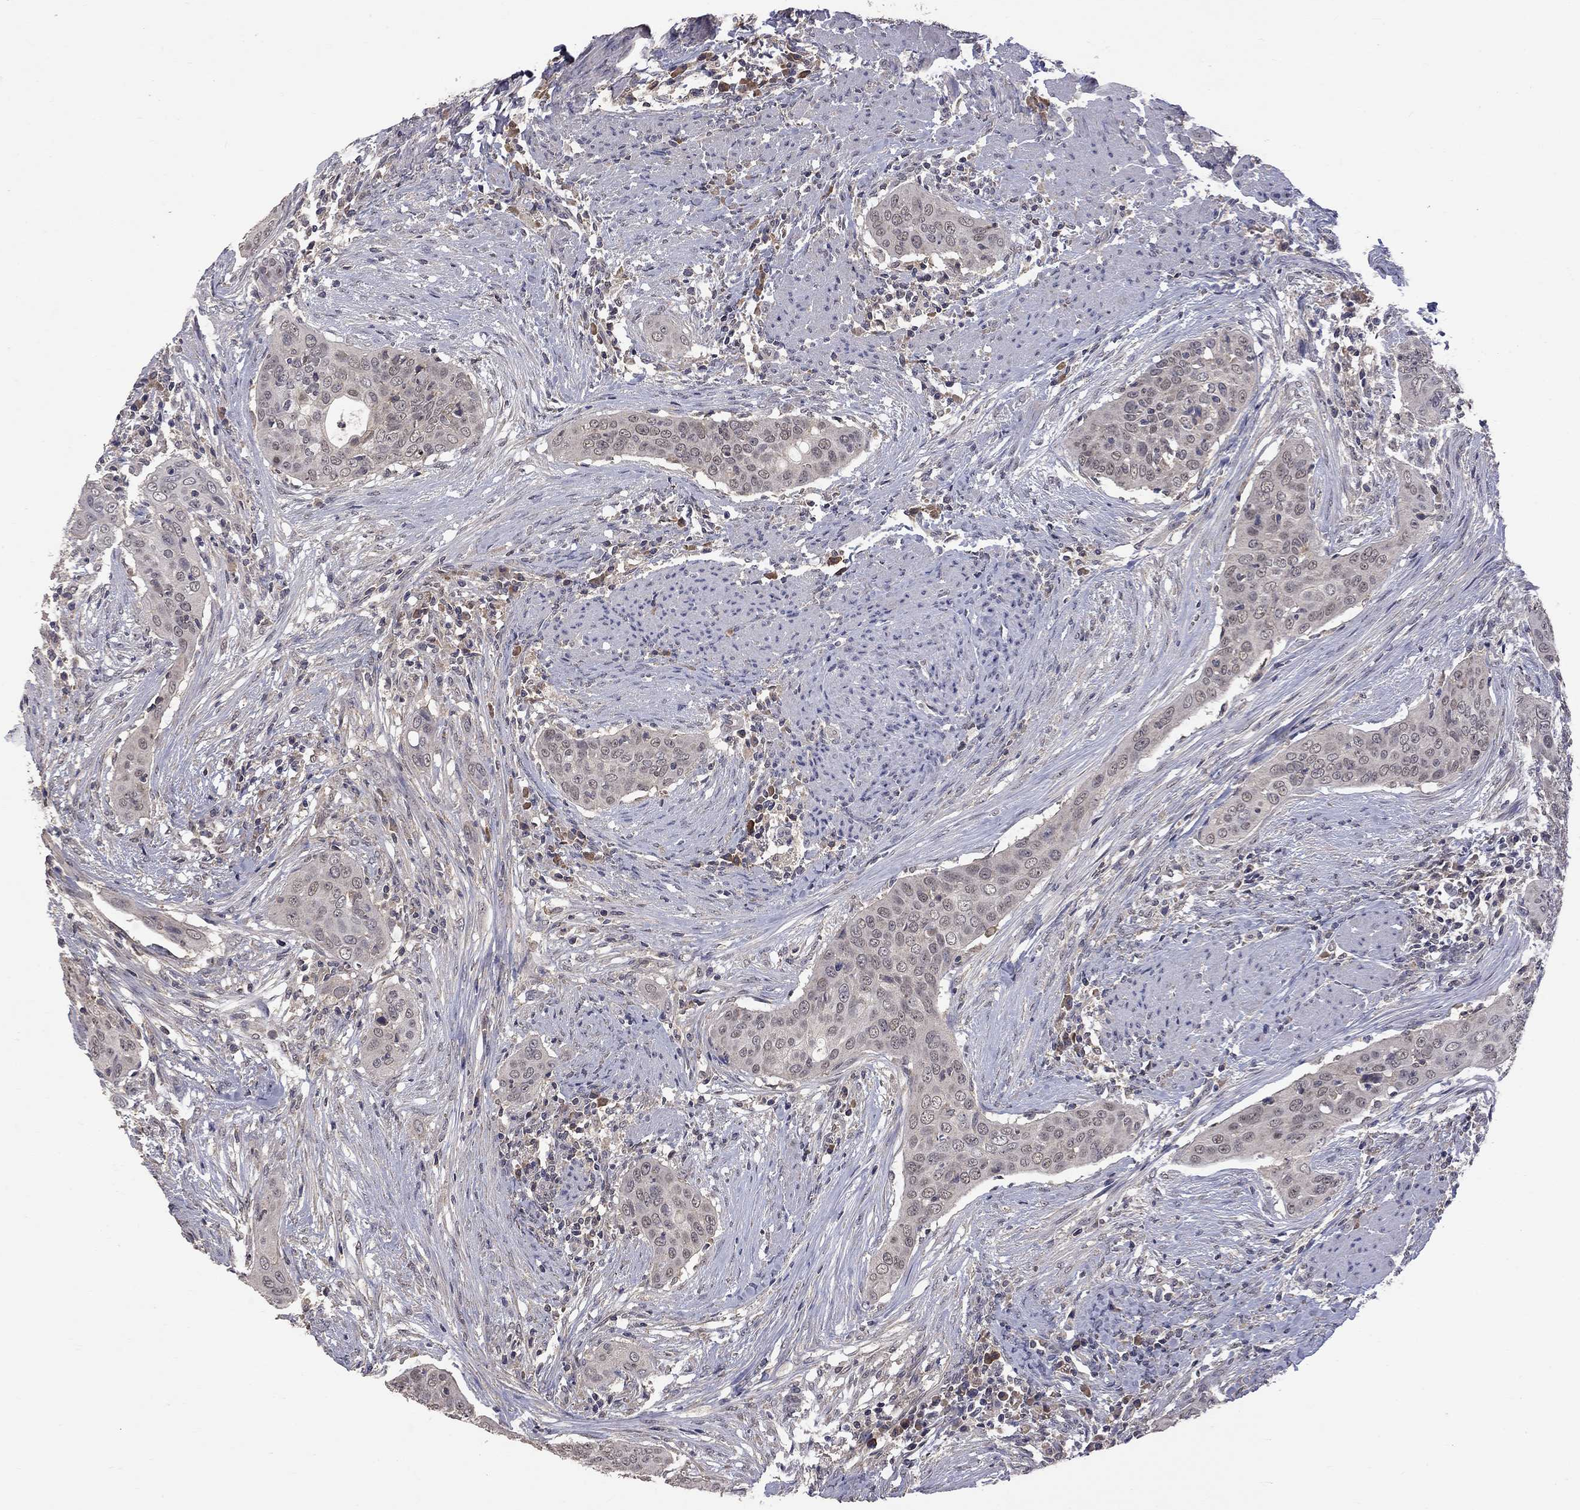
{"staining": {"intensity": "negative", "quantity": "none", "location": "none"}, "tissue": "urothelial cancer", "cell_type": "Tumor cells", "image_type": "cancer", "snomed": [{"axis": "morphology", "description": "Urothelial carcinoma, High grade"}, {"axis": "topography", "description": "Urinary bladder"}], "caption": "Immunohistochemistry (IHC) photomicrograph of neoplastic tissue: human high-grade urothelial carcinoma stained with DAB displays no significant protein expression in tumor cells. (DAB (3,3'-diaminobenzidine) immunohistochemistry (IHC), high magnification).", "gene": "HTR6", "patient": {"sex": "male", "age": 82}}